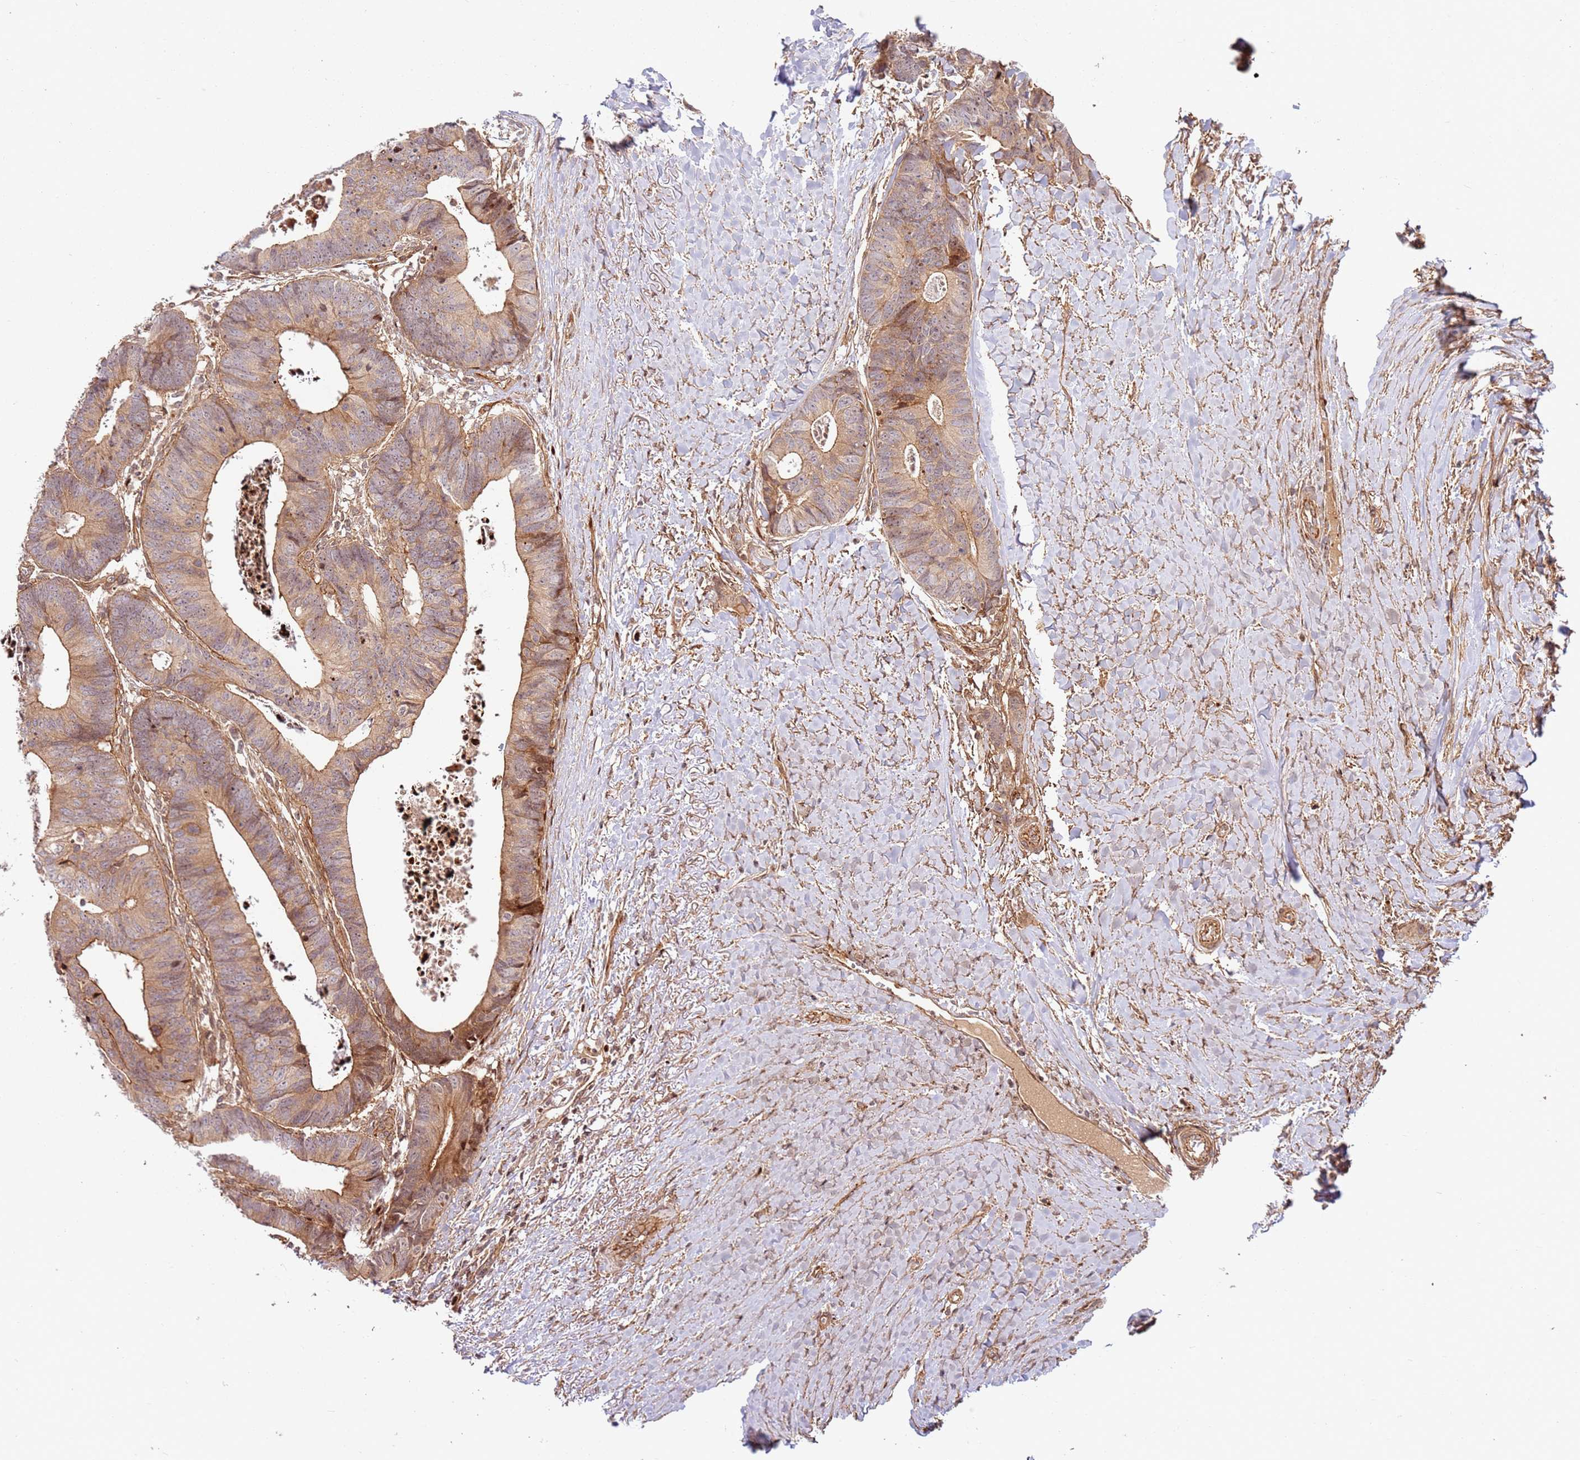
{"staining": {"intensity": "moderate", "quantity": ">75%", "location": "cytoplasmic/membranous"}, "tissue": "colorectal cancer", "cell_type": "Tumor cells", "image_type": "cancer", "snomed": [{"axis": "morphology", "description": "Adenocarcinoma, NOS"}, {"axis": "topography", "description": "Colon"}], "caption": "Protein expression analysis of colorectal adenocarcinoma reveals moderate cytoplasmic/membranous expression in about >75% of tumor cells.", "gene": "TMEM233", "patient": {"sex": "female", "age": 57}}